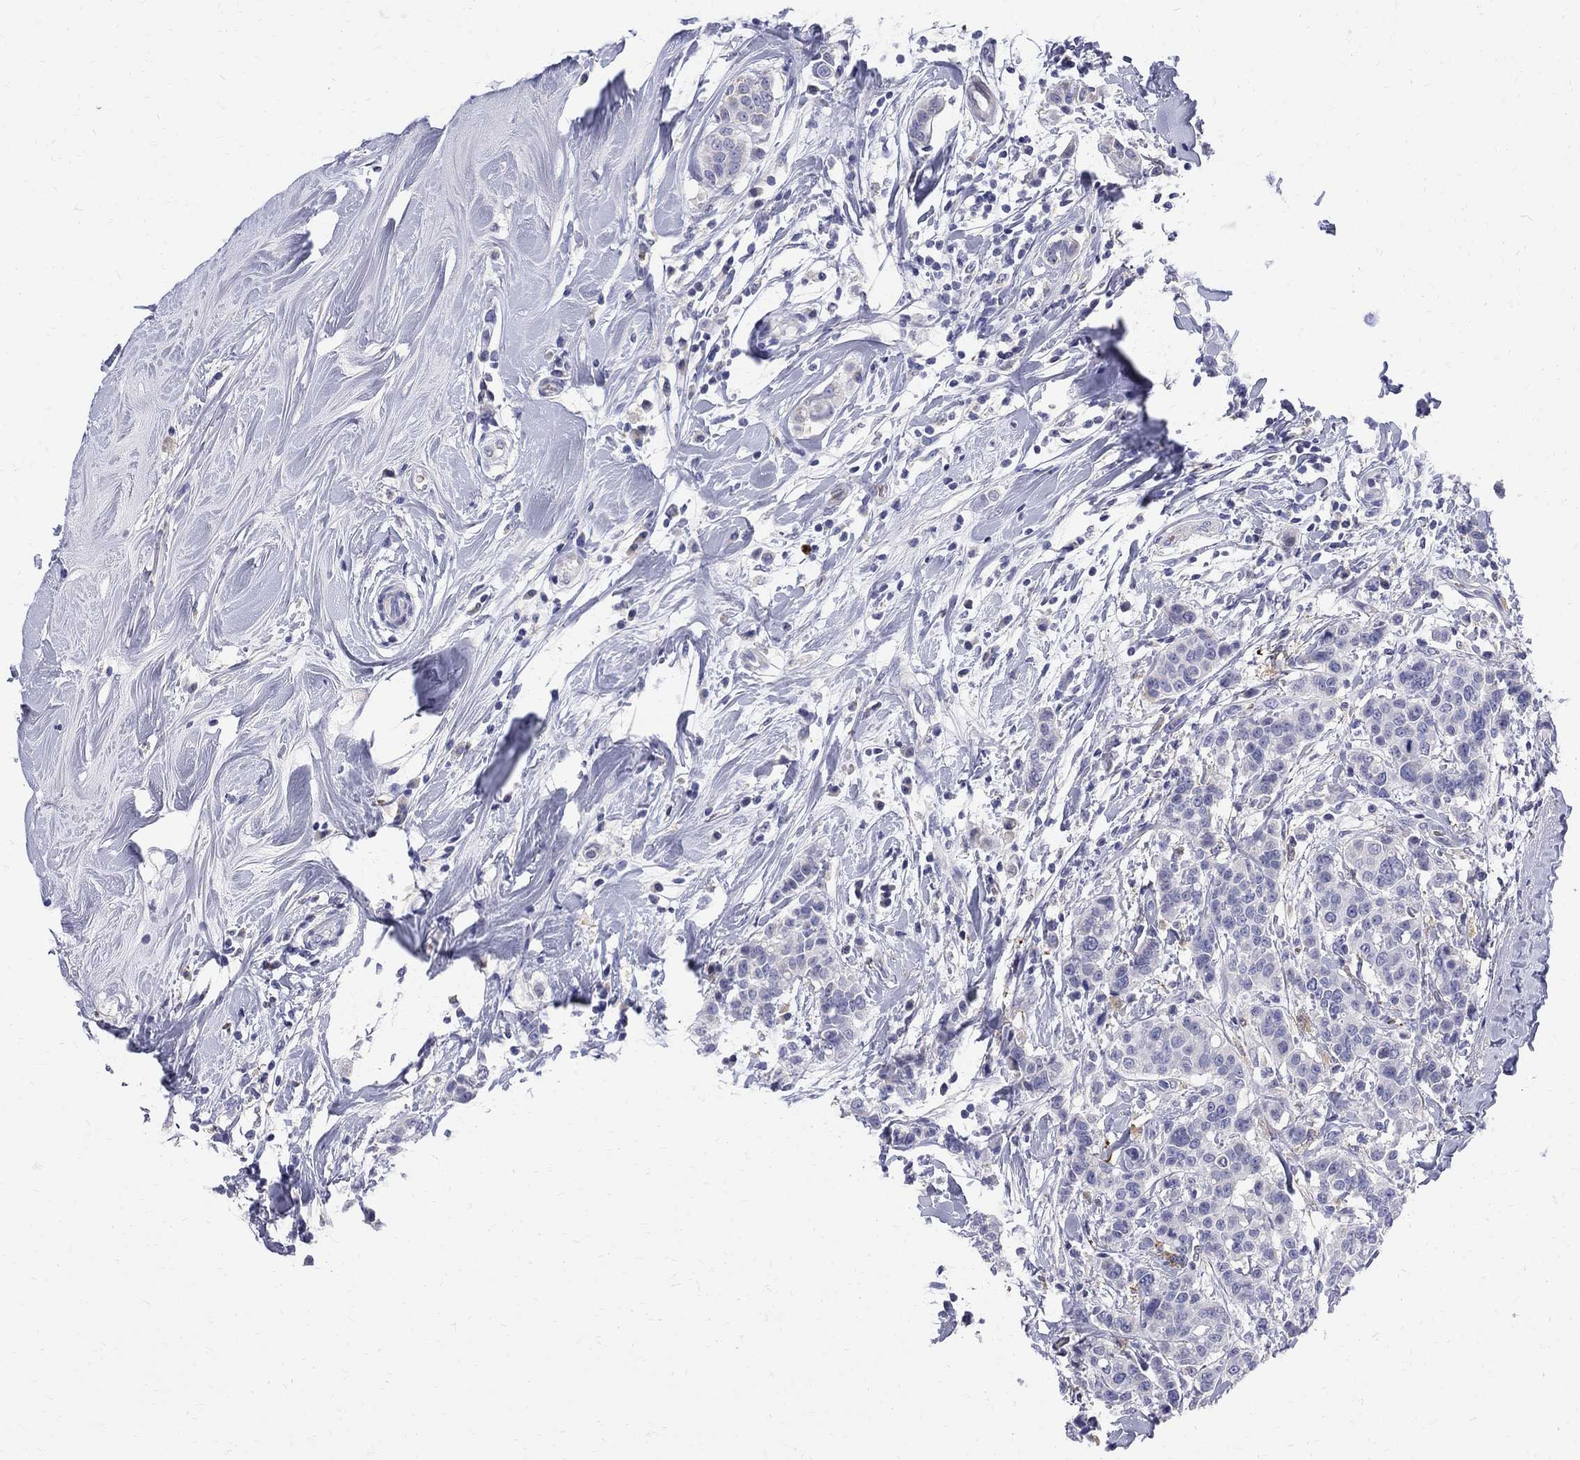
{"staining": {"intensity": "negative", "quantity": "none", "location": "none"}, "tissue": "breast cancer", "cell_type": "Tumor cells", "image_type": "cancer", "snomed": [{"axis": "morphology", "description": "Duct carcinoma"}, {"axis": "topography", "description": "Breast"}], "caption": "Tumor cells show no significant protein staining in breast intraductal carcinoma.", "gene": "AGER", "patient": {"sex": "female", "age": 27}}